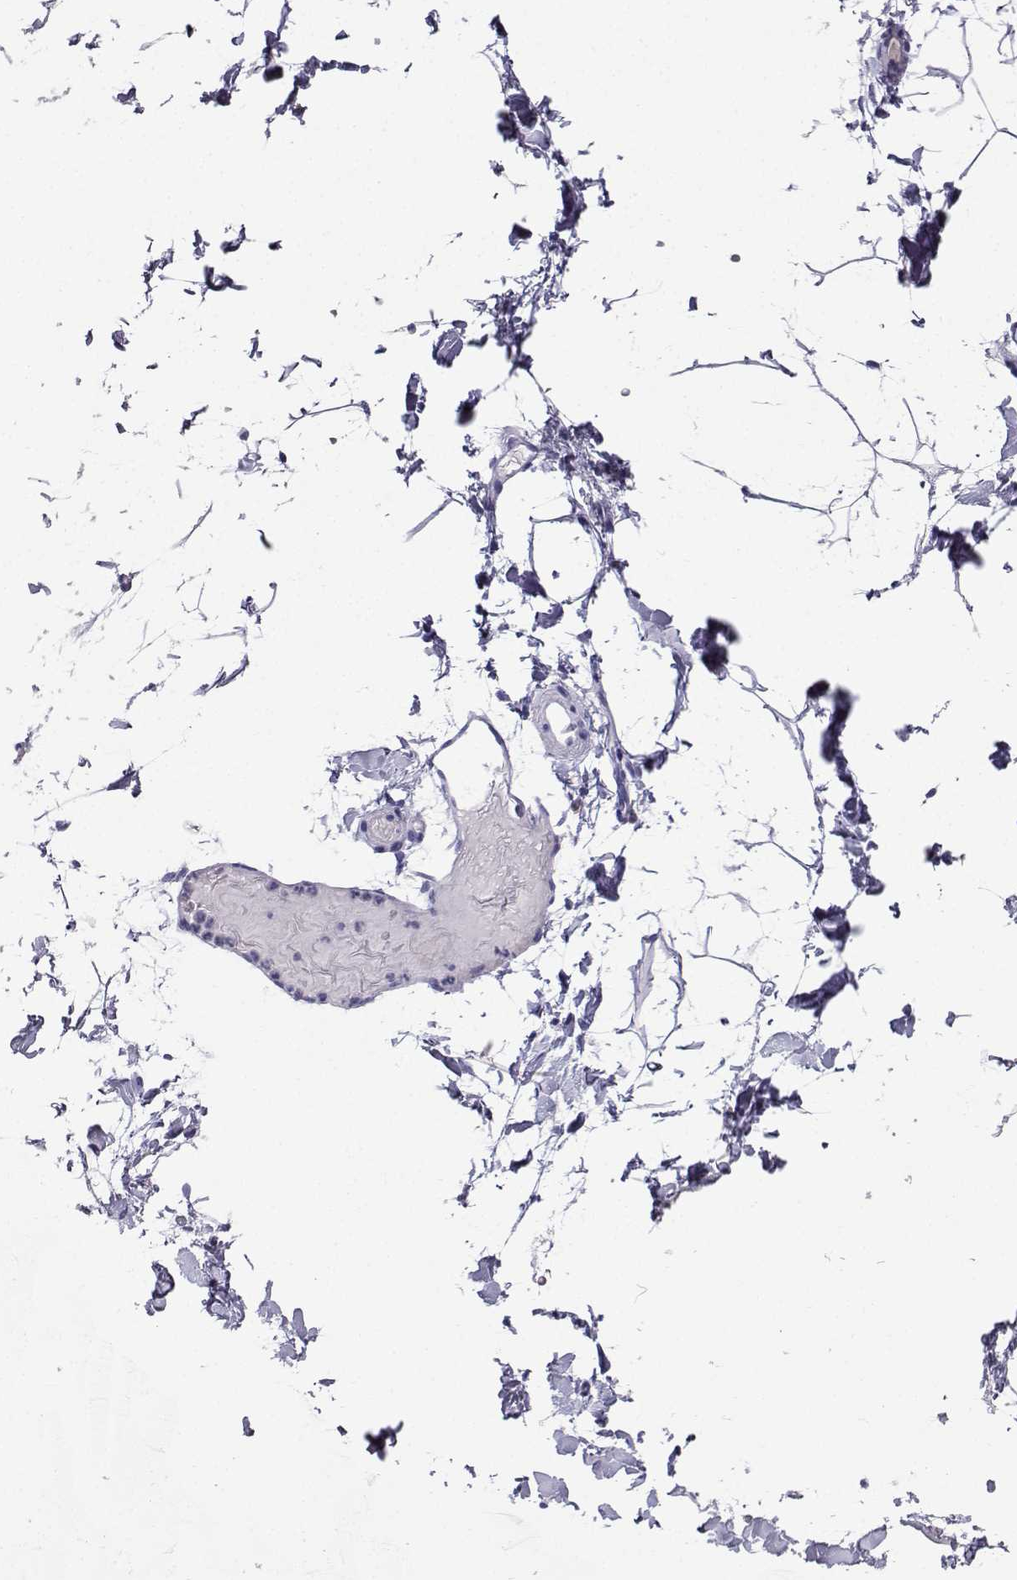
{"staining": {"intensity": "negative", "quantity": "none", "location": "none"}, "tissue": "adipose tissue", "cell_type": "Adipocytes", "image_type": "normal", "snomed": [{"axis": "morphology", "description": "Normal tissue, NOS"}, {"axis": "topography", "description": "Gallbladder"}, {"axis": "topography", "description": "Peripheral nerve tissue"}], "caption": "The image demonstrates no staining of adipocytes in benign adipose tissue.", "gene": "SLC18A2", "patient": {"sex": "female", "age": 45}}